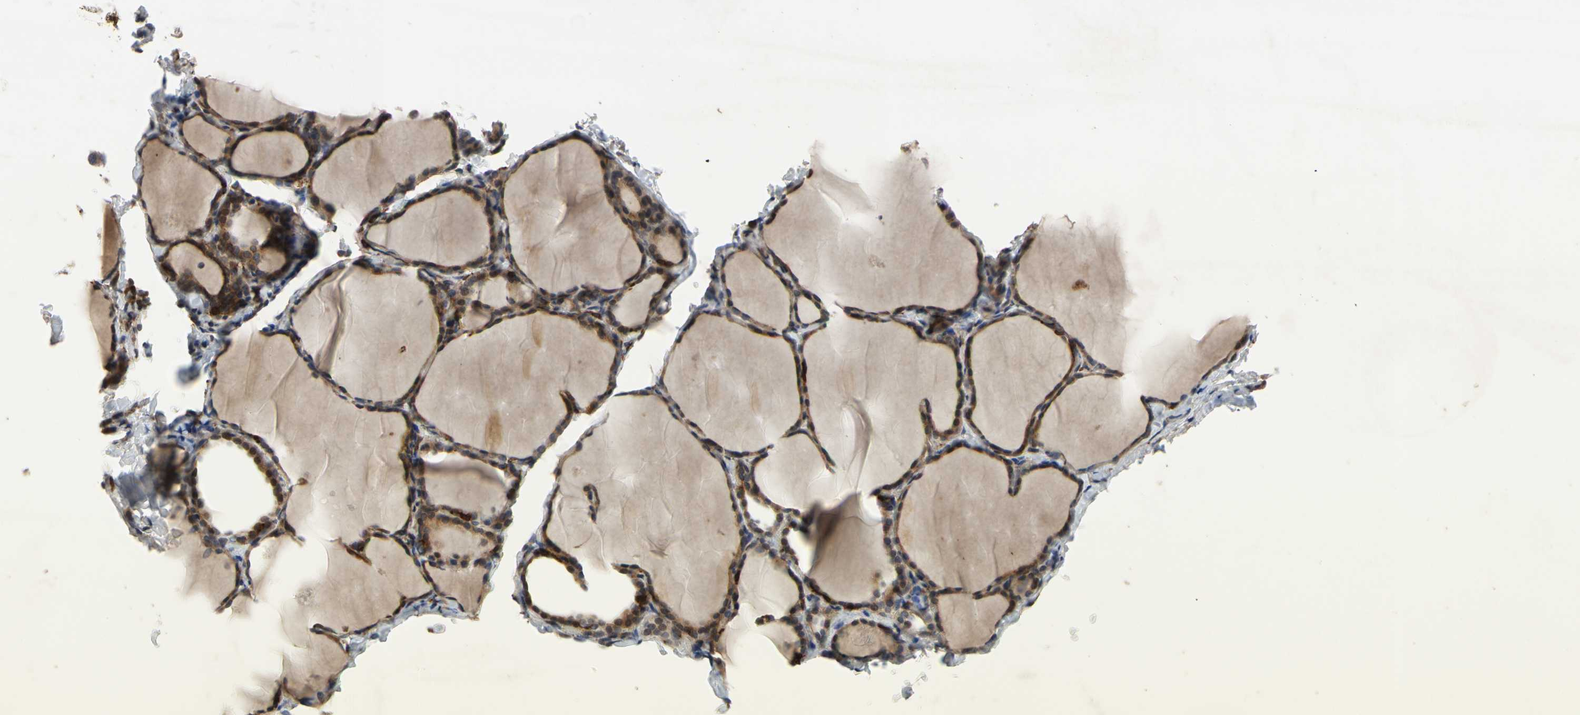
{"staining": {"intensity": "weak", "quantity": "25%-75%", "location": "cytoplasmic/membranous,nuclear"}, "tissue": "thyroid gland", "cell_type": "Glandular cells", "image_type": "normal", "snomed": [{"axis": "morphology", "description": "Normal tissue, NOS"}, {"axis": "morphology", "description": "Papillary adenocarcinoma, NOS"}, {"axis": "topography", "description": "Thyroid gland"}], "caption": "High-magnification brightfield microscopy of normal thyroid gland stained with DAB (3,3'-diaminobenzidine) (brown) and counterstained with hematoxylin (blue). glandular cells exhibit weak cytoplasmic/membranous,nuclear positivity is identified in approximately25%-75% of cells. (DAB (3,3'-diaminobenzidine) IHC, brown staining for protein, blue staining for nuclei).", "gene": "PLXNA2", "patient": {"sex": "female", "age": 30}}